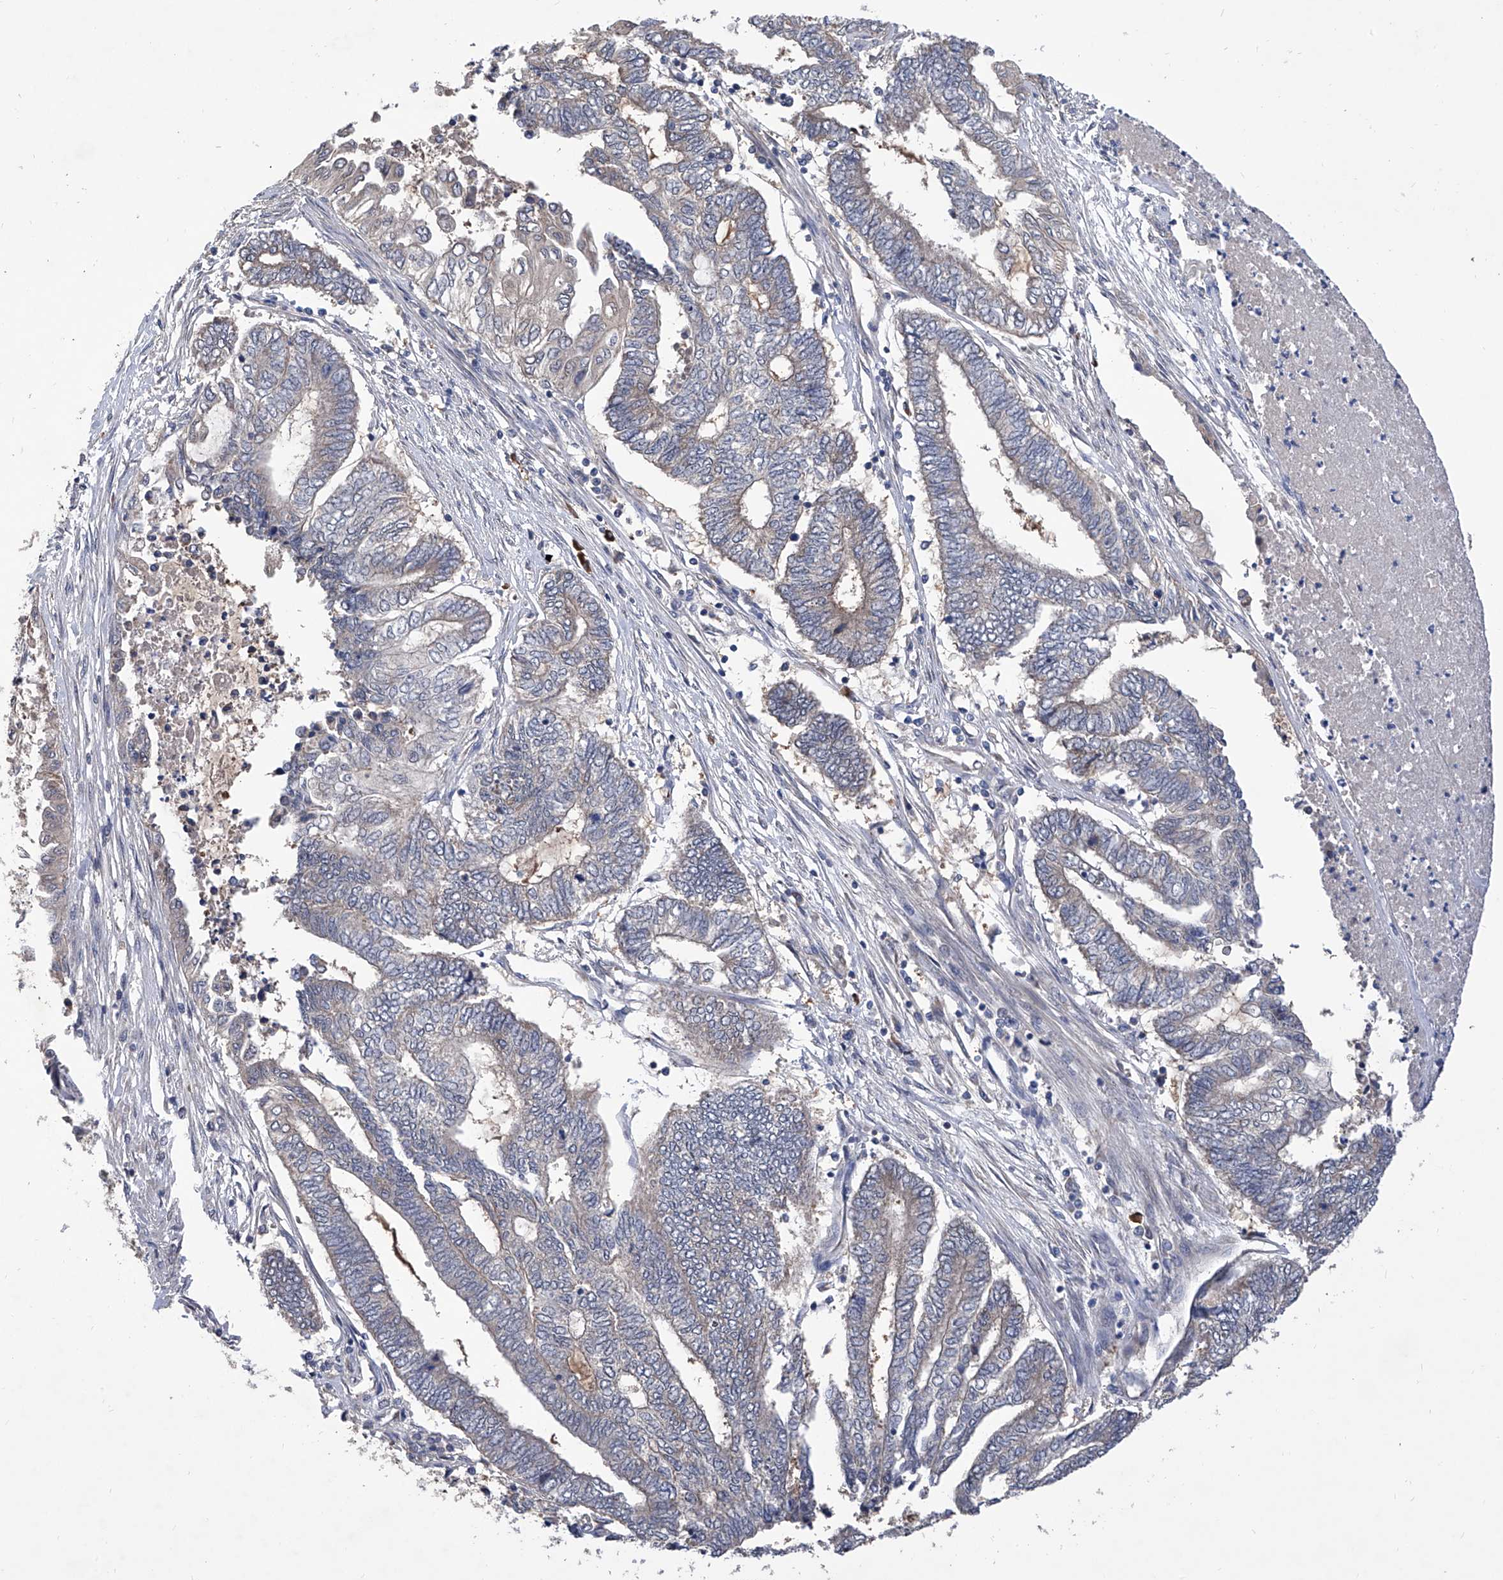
{"staining": {"intensity": "negative", "quantity": "none", "location": "none"}, "tissue": "endometrial cancer", "cell_type": "Tumor cells", "image_type": "cancer", "snomed": [{"axis": "morphology", "description": "Adenocarcinoma, NOS"}, {"axis": "topography", "description": "Uterus"}, {"axis": "topography", "description": "Endometrium"}], "caption": "Adenocarcinoma (endometrial) stained for a protein using IHC reveals no staining tumor cells.", "gene": "USP45", "patient": {"sex": "female", "age": 70}}